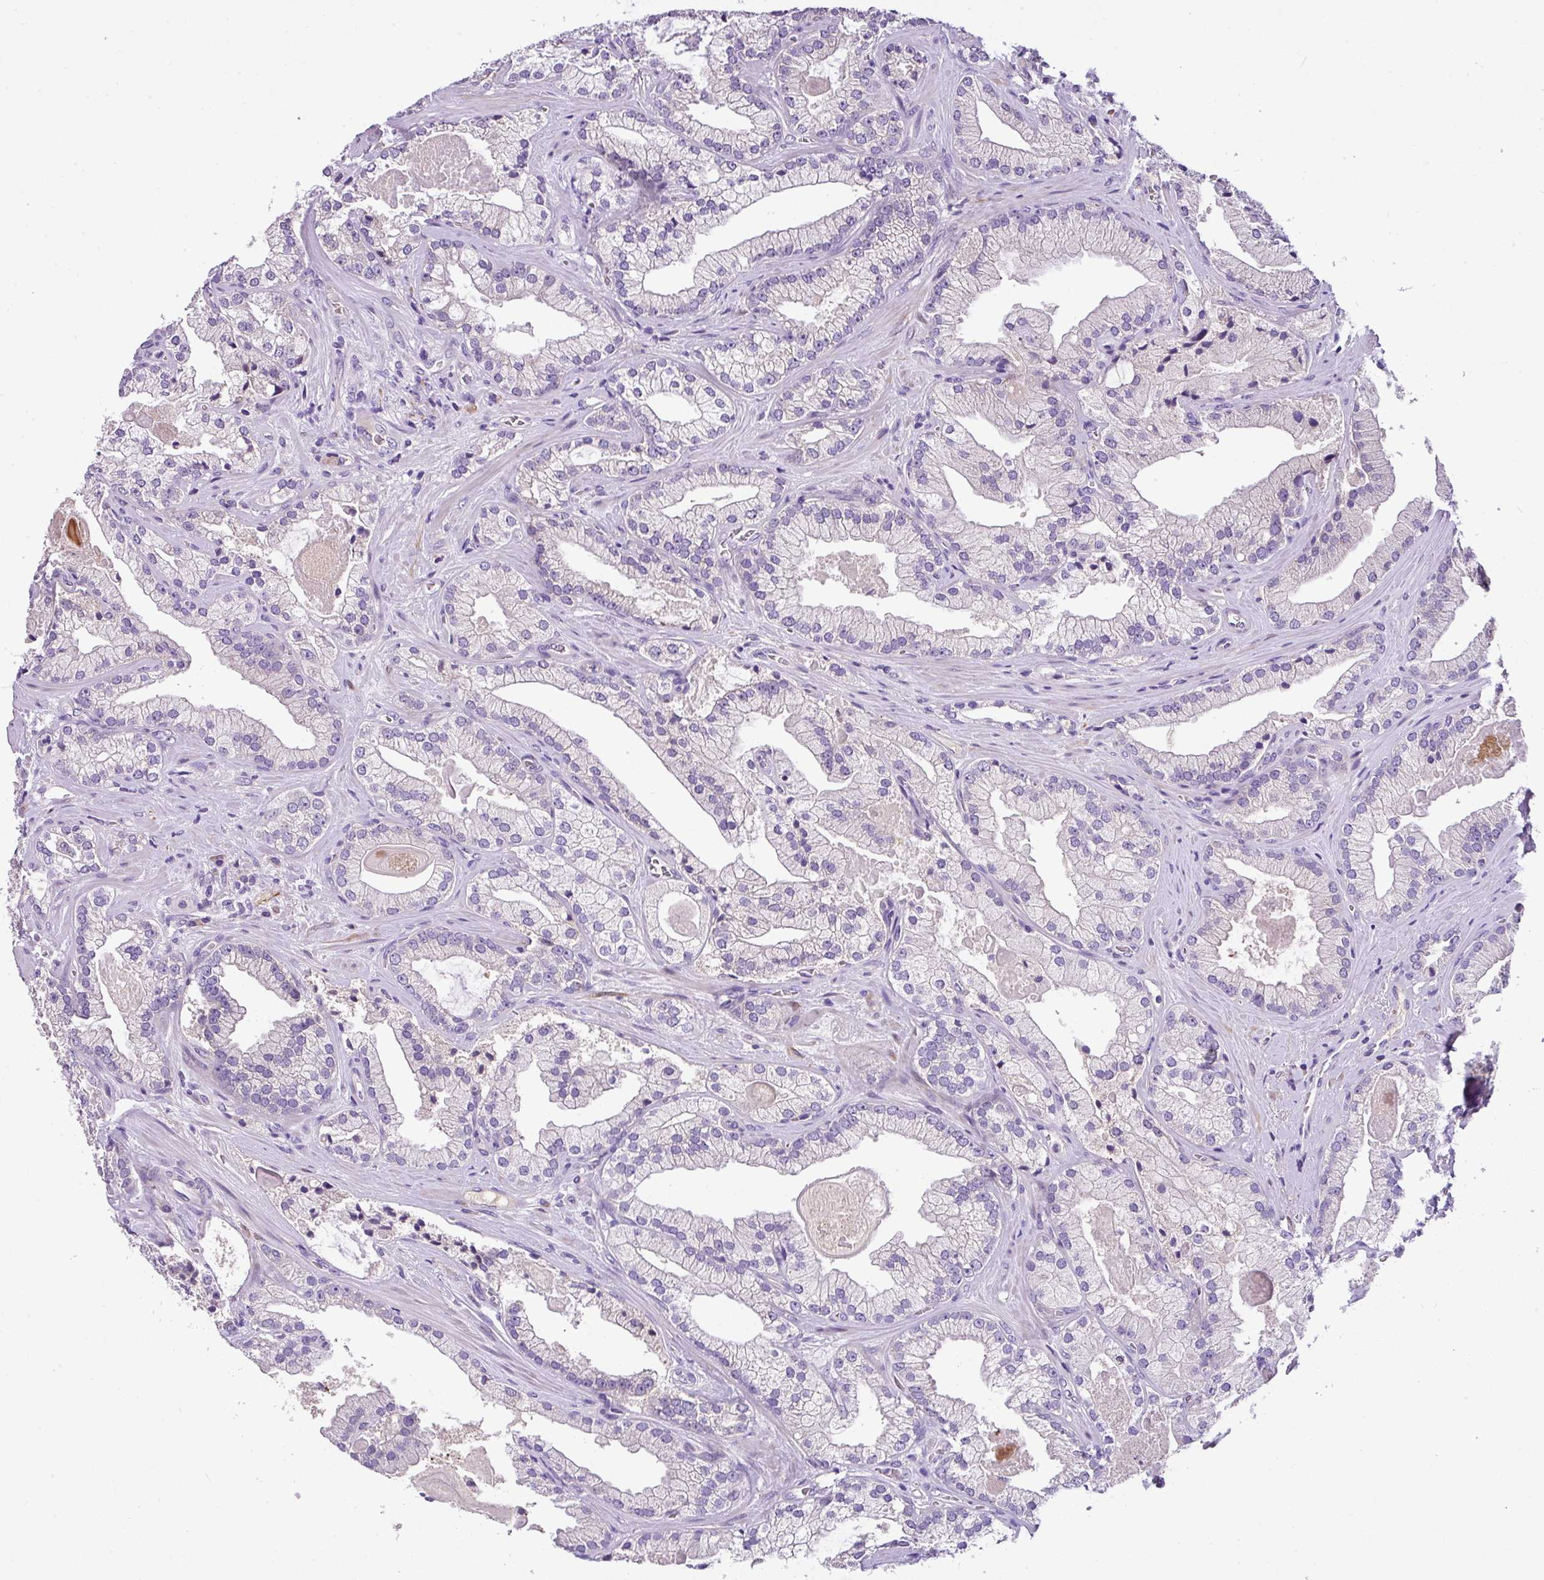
{"staining": {"intensity": "negative", "quantity": "none", "location": "none"}, "tissue": "prostate cancer", "cell_type": "Tumor cells", "image_type": "cancer", "snomed": [{"axis": "morphology", "description": "Adenocarcinoma, High grade"}, {"axis": "topography", "description": "Prostate"}], "caption": "The image displays no significant staining in tumor cells of prostate high-grade adenocarcinoma.", "gene": "ANXA2R", "patient": {"sex": "male", "age": 68}}